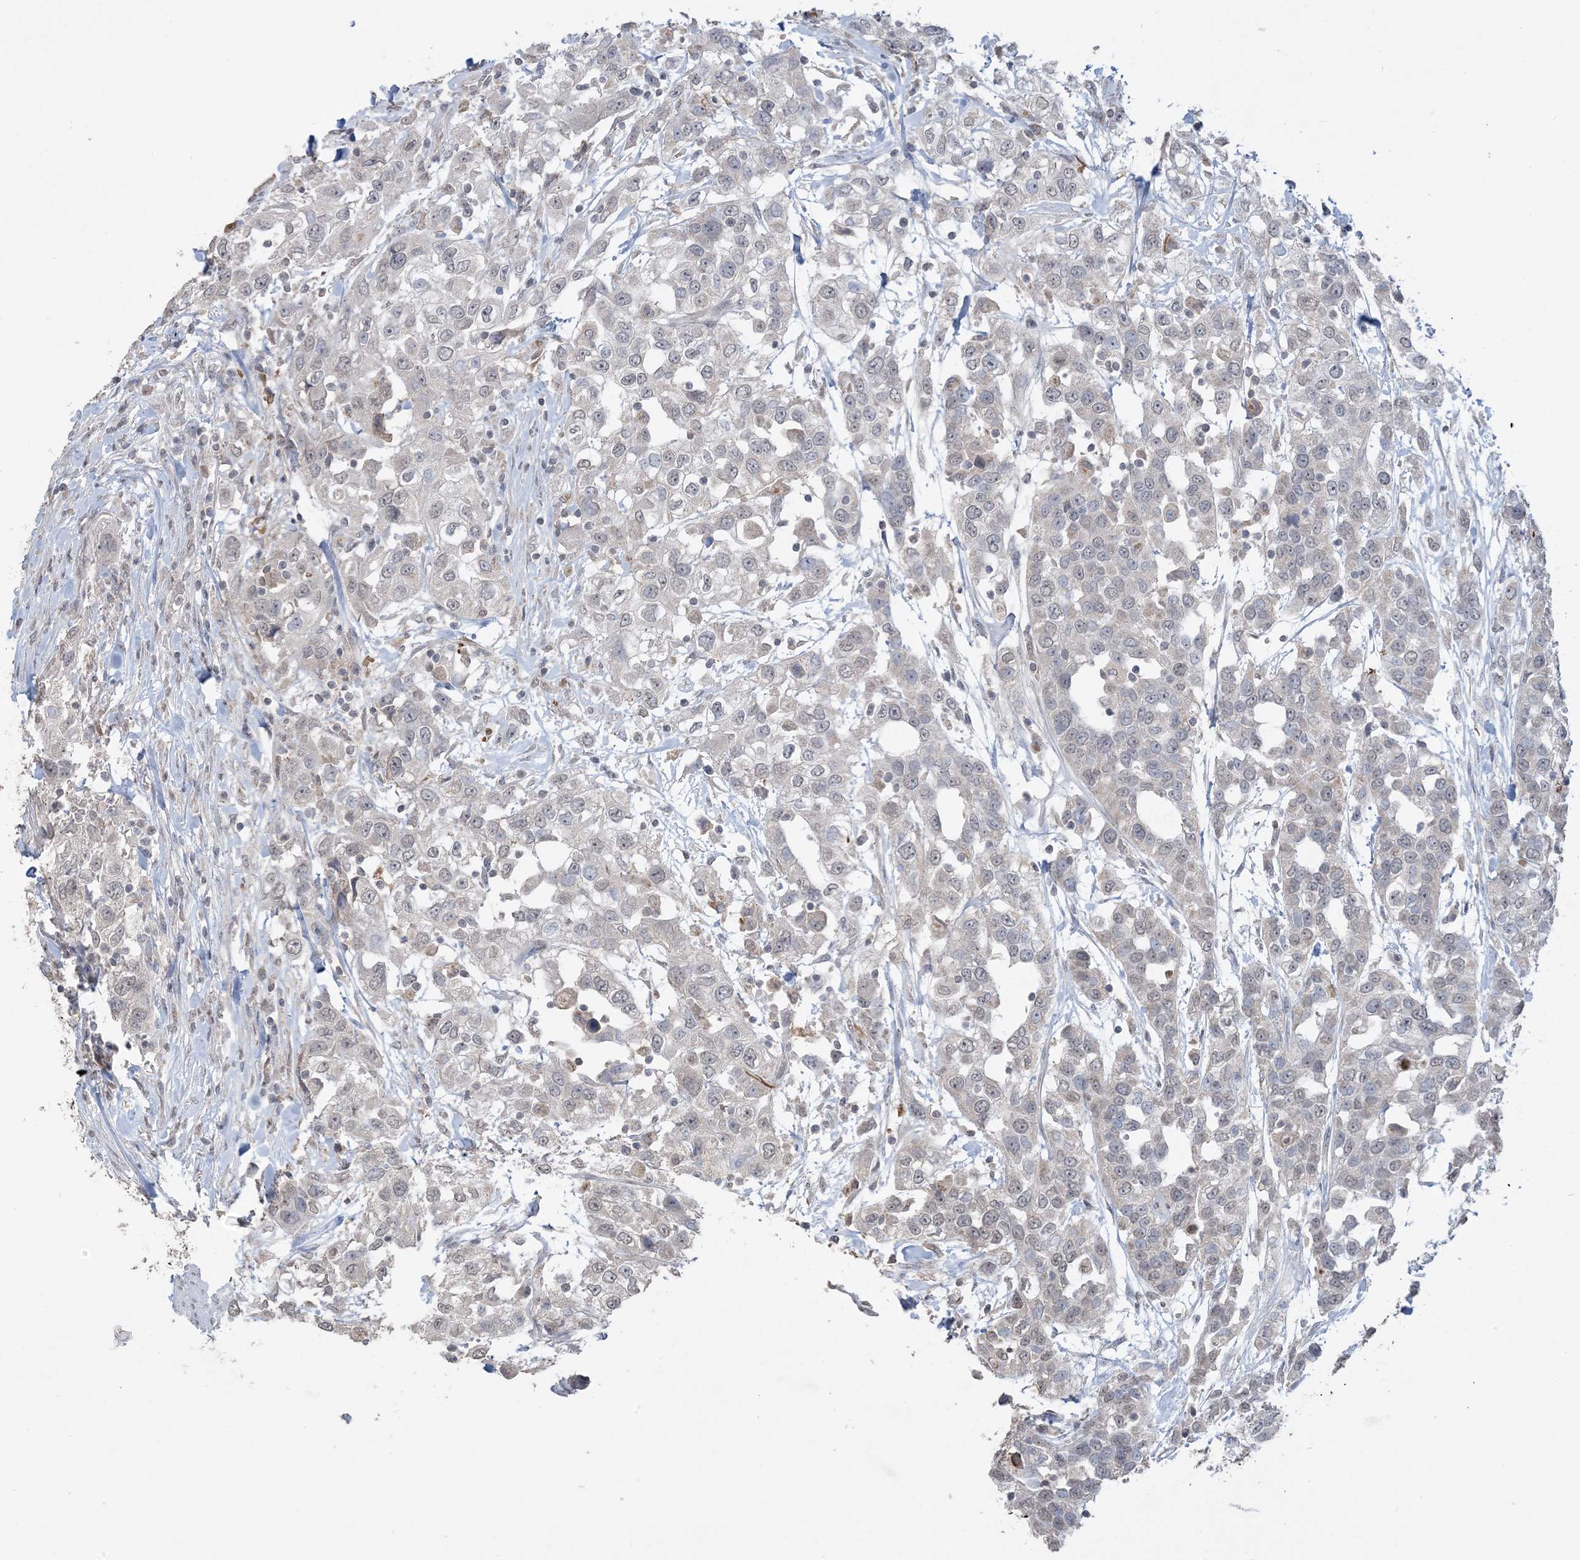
{"staining": {"intensity": "negative", "quantity": "none", "location": "none"}, "tissue": "urothelial cancer", "cell_type": "Tumor cells", "image_type": "cancer", "snomed": [{"axis": "morphology", "description": "Urothelial carcinoma, High grade"}, {"axis": "topography", "description": "Urinary bladder"}], "caption": "This photomicrograph is of high-grade urothelial carcinoma stained with immunohistochemistry to label a protein in brown with the nuclei are counter-stained blue. There is no positivity in tumor cells.", "gene": "XRN1", "patient": {"sex": "female", "age": 80}}